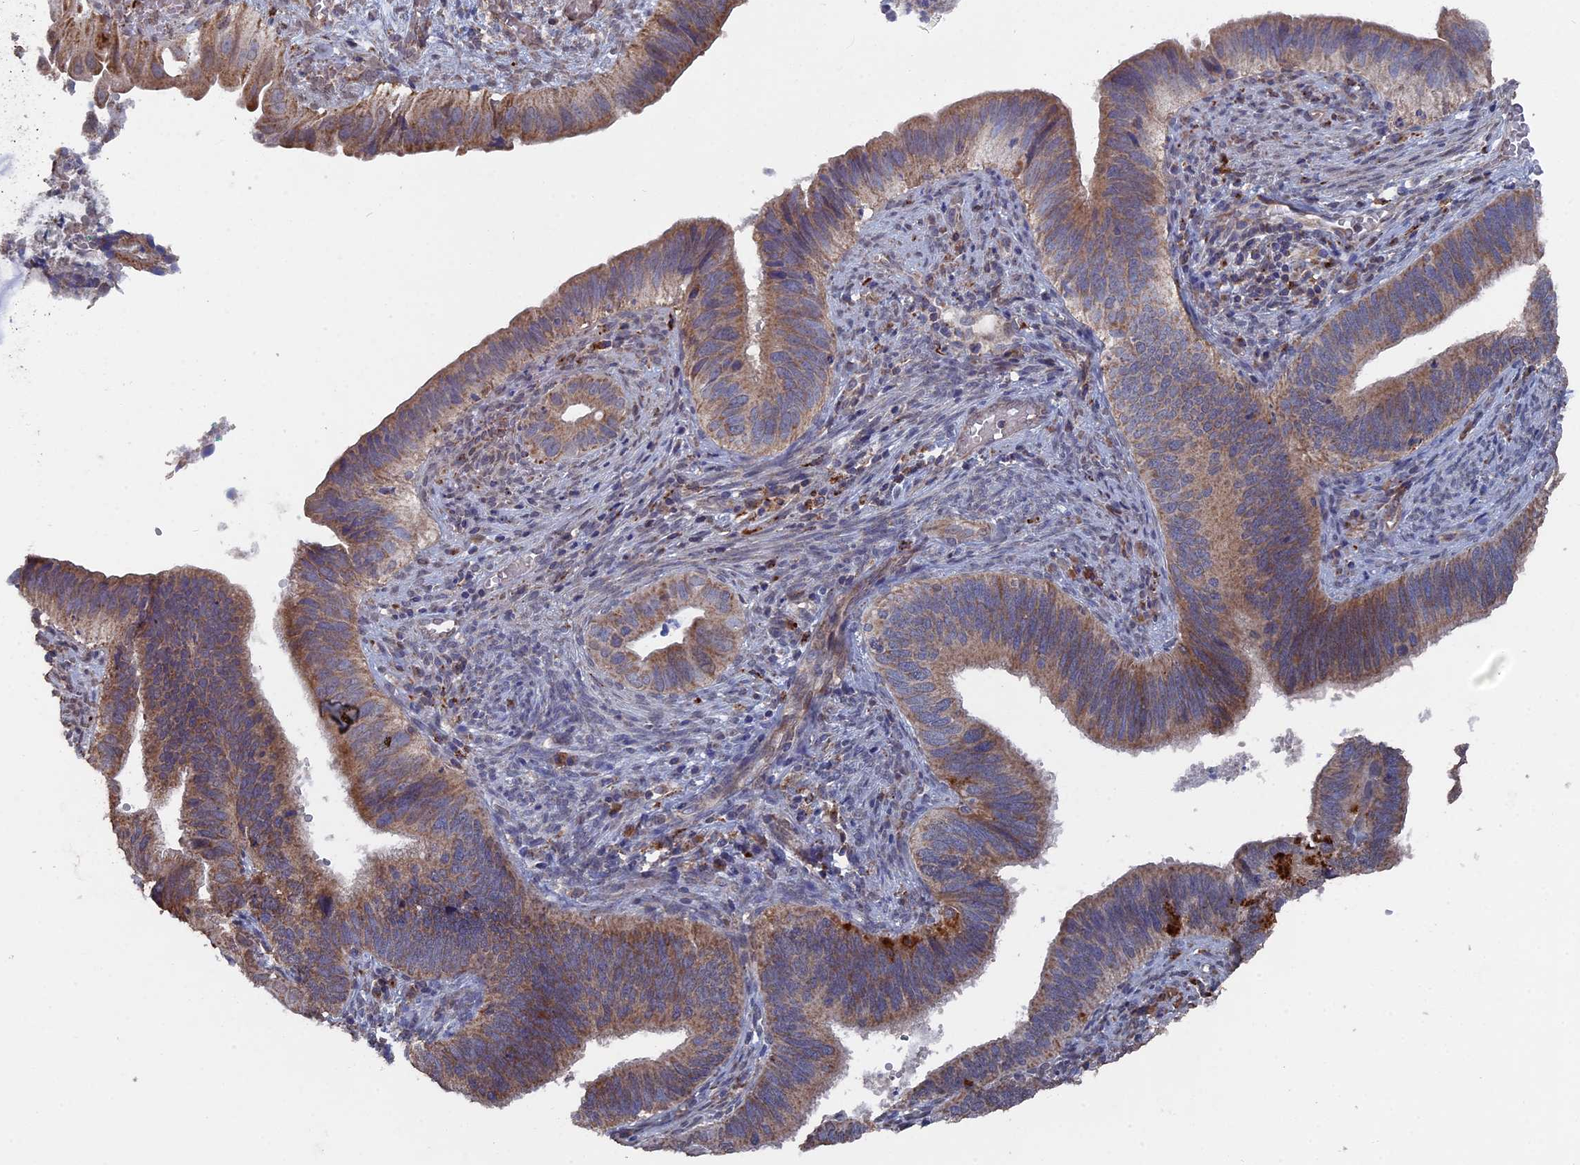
{"staining": {"intensity": "moderate", "quantity": ">75%", "location": "cytoplasmic/membranous"}, "tissue": "cervical cancer", "cell_type": "Tumor cells", "image_type": "cancer", "snomed": [{"axis": "morphology", "description": "Adenocarcinoma, NOS"}, {"axis": "topography", "description": "Cervix"}], "caption": "The image shows staining of cervical adenocarcinoma, revealing moderate cytoplasmic/membranous protein staining (brown color) within tumor cells.", "gene": "SMG9", "patient": {"sex": "female", "age": 42}}